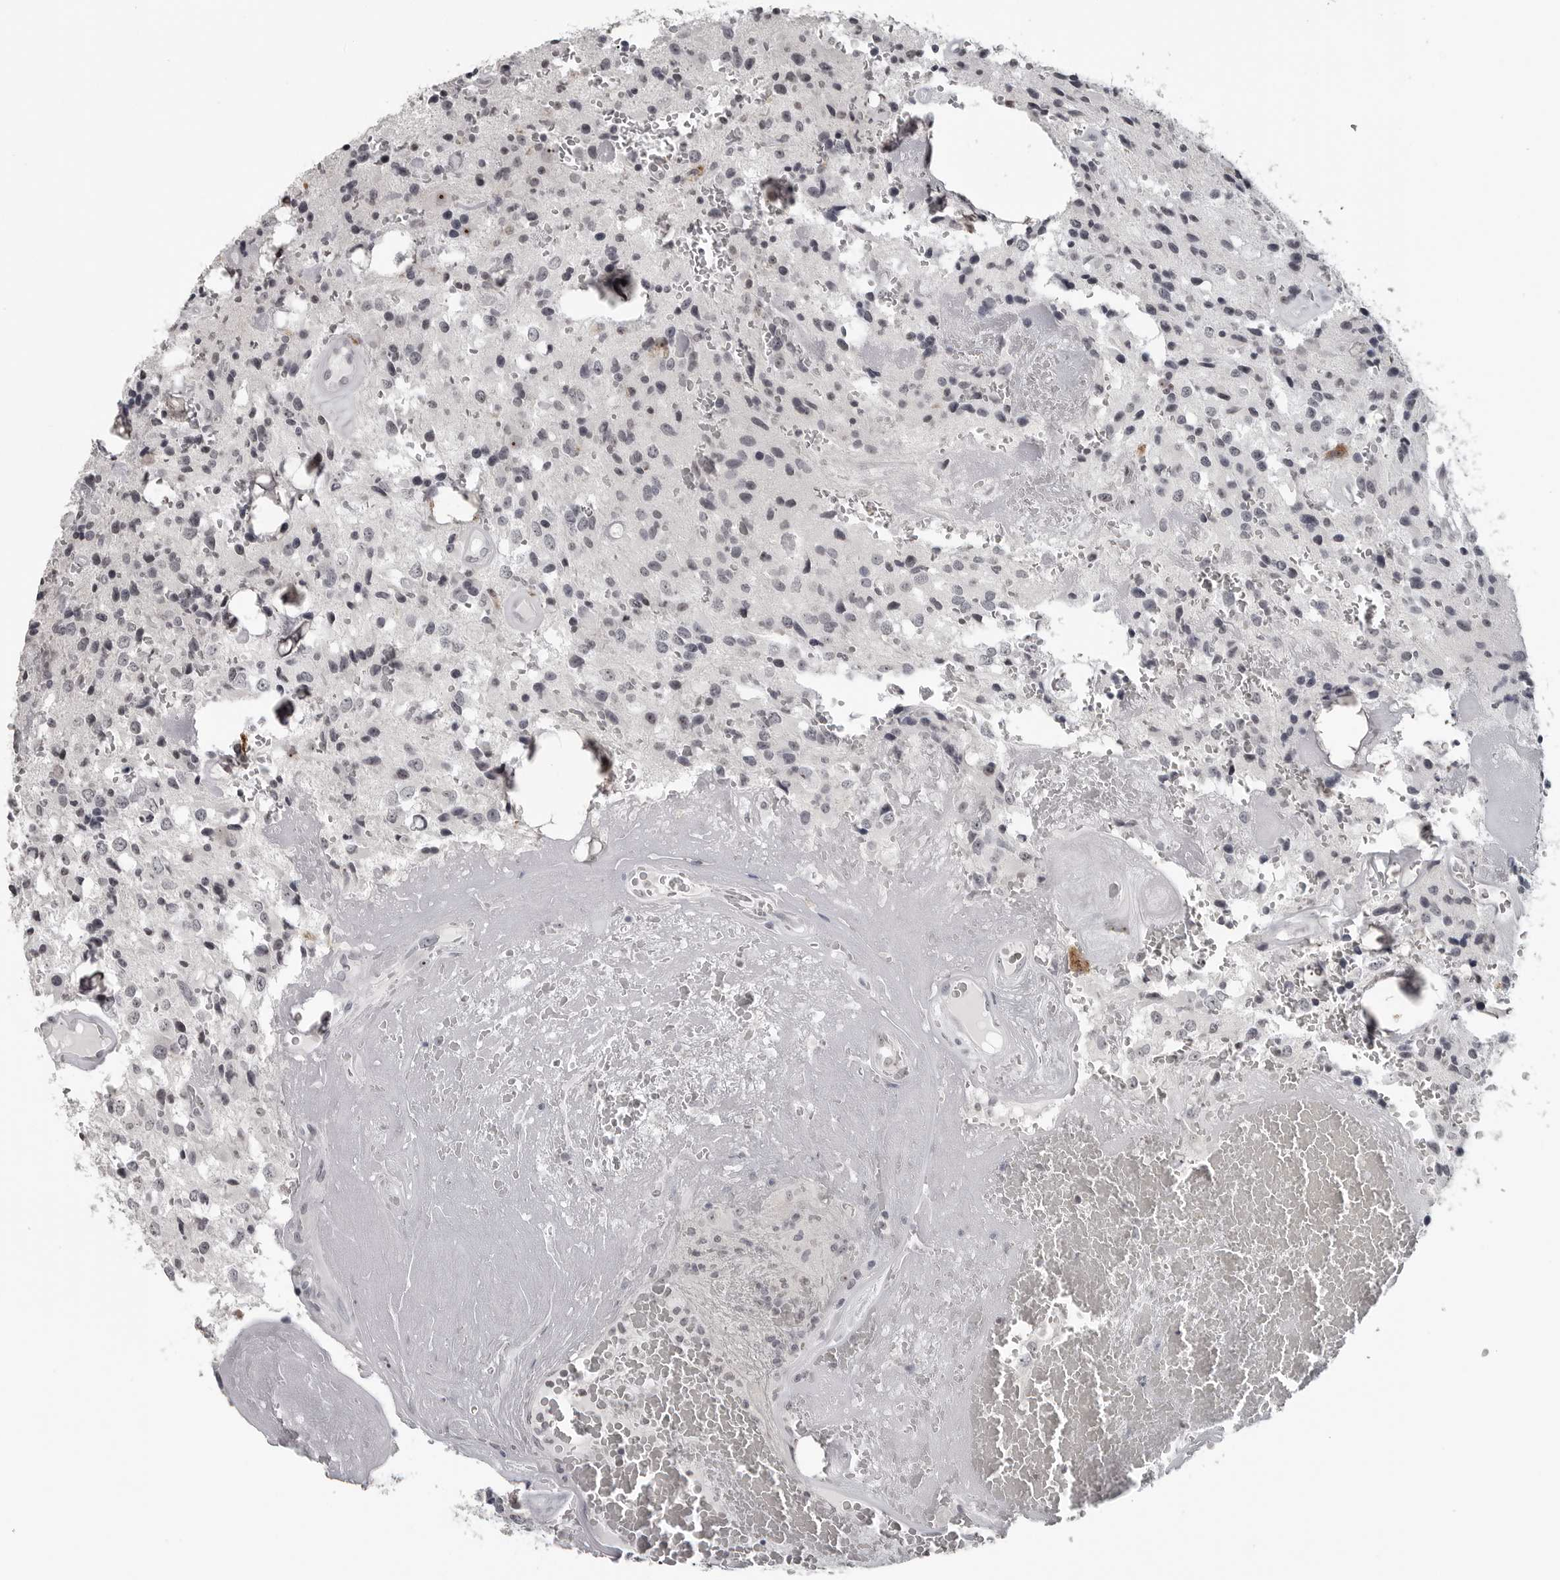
{"staining": {"intensity": "negative", "quantity": "none", "location": "none"}, "tissue": "glioma", "cell_type": "Tumor cells", "image_type": "cancer", "snomed": [{"axis": "morphology", "description": "Glioma, malignant, Low grade"}, {"axis": "topography", "description": "Brain"}], "caption": "Immunohistochemistry (IHC) photomicrograph of human glioma stained for a protein (brown), which reveals no positivity in tumor cells. (DAB immunohistochemistry (IHC) with hematoxylin counter stain).", "gene": "DDX54", "patient": {"sex": "male", "age": 58}}